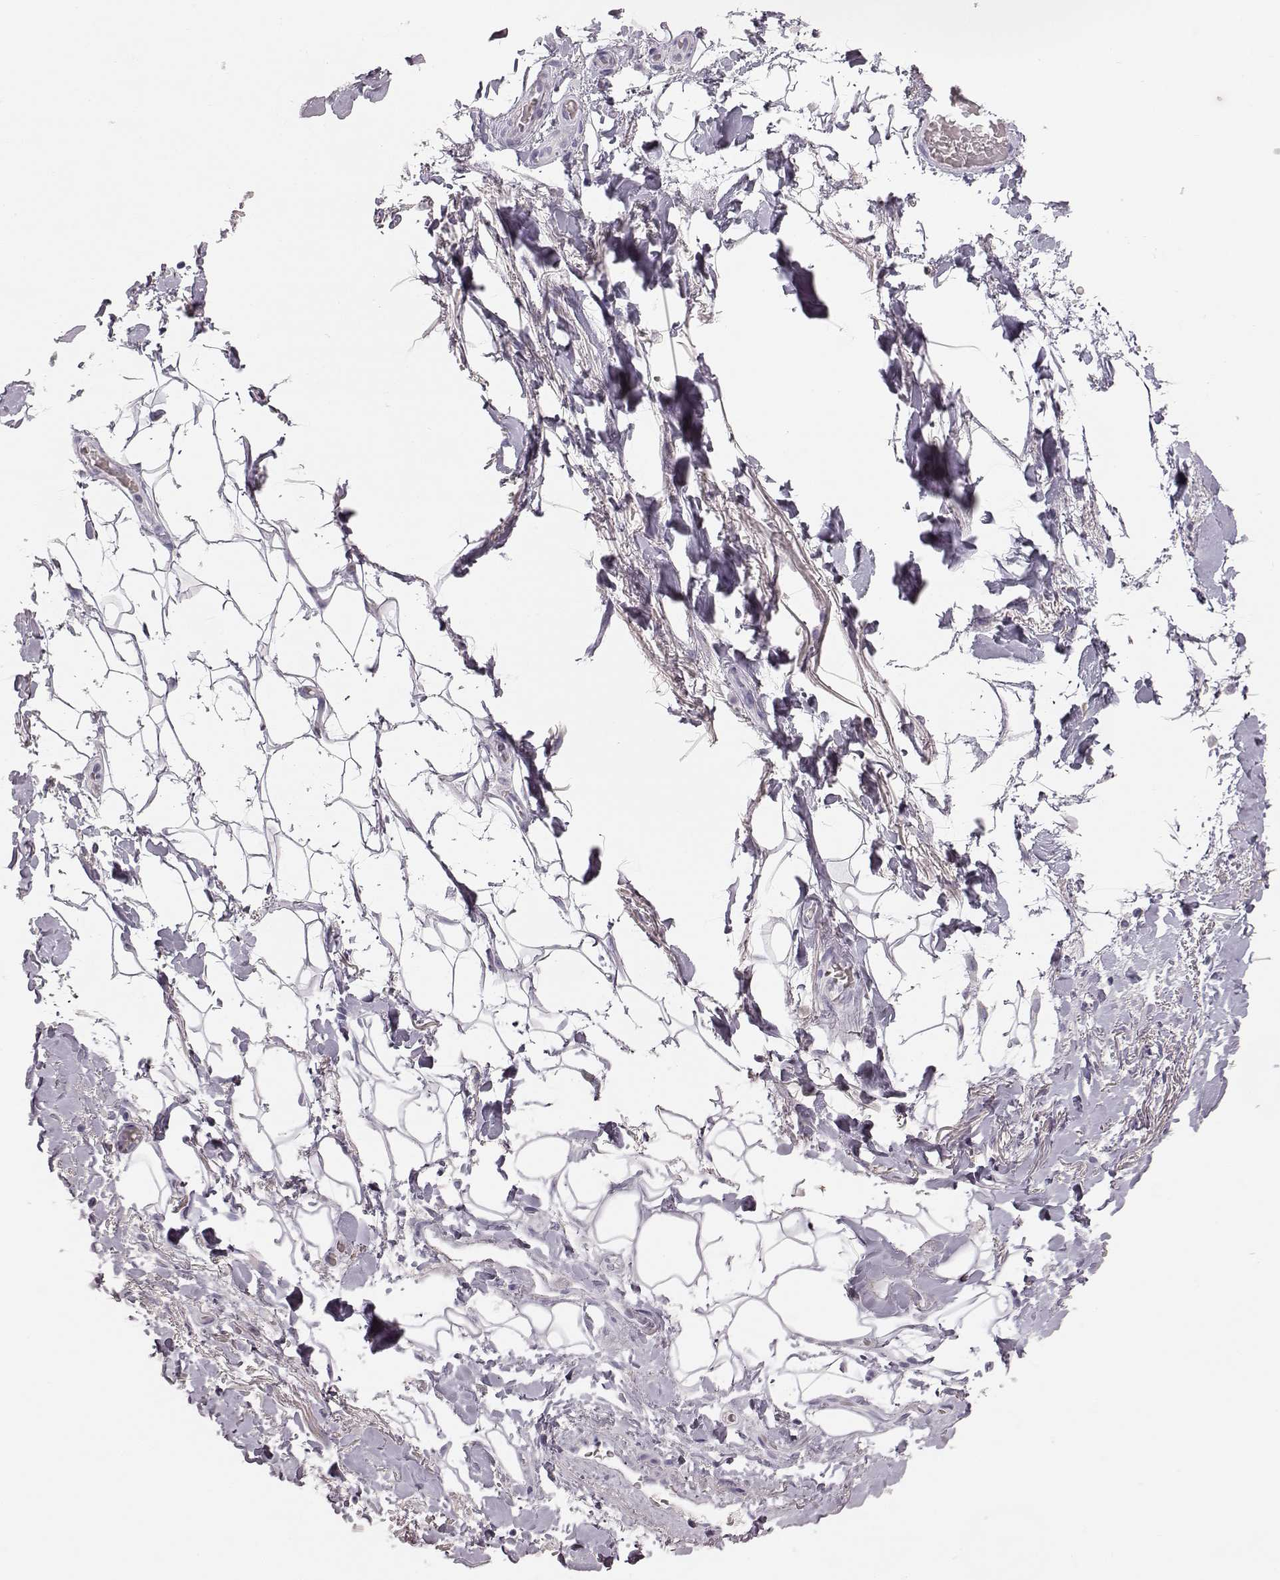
{"staining": {"intensity": "negative", "quantity": "none", "location": "none"}, "tissue": "adipose tissue", "cell_type": "Adipocytes", "image_type": "normal", "snomed": [{"axis": "morphology", "description": "Normal tissue, NOS"}, {"axis": "topography", "description": "Anal"}, {"axis": "topography", "description": "Peripheral nerve tissue"}], "caption": "The photomicrograph exhibits no staining of adipocytes in unremarkable adipose tissue.", "gene": "KRTAP16", "patient": {"sex": "male", "age": 53}}